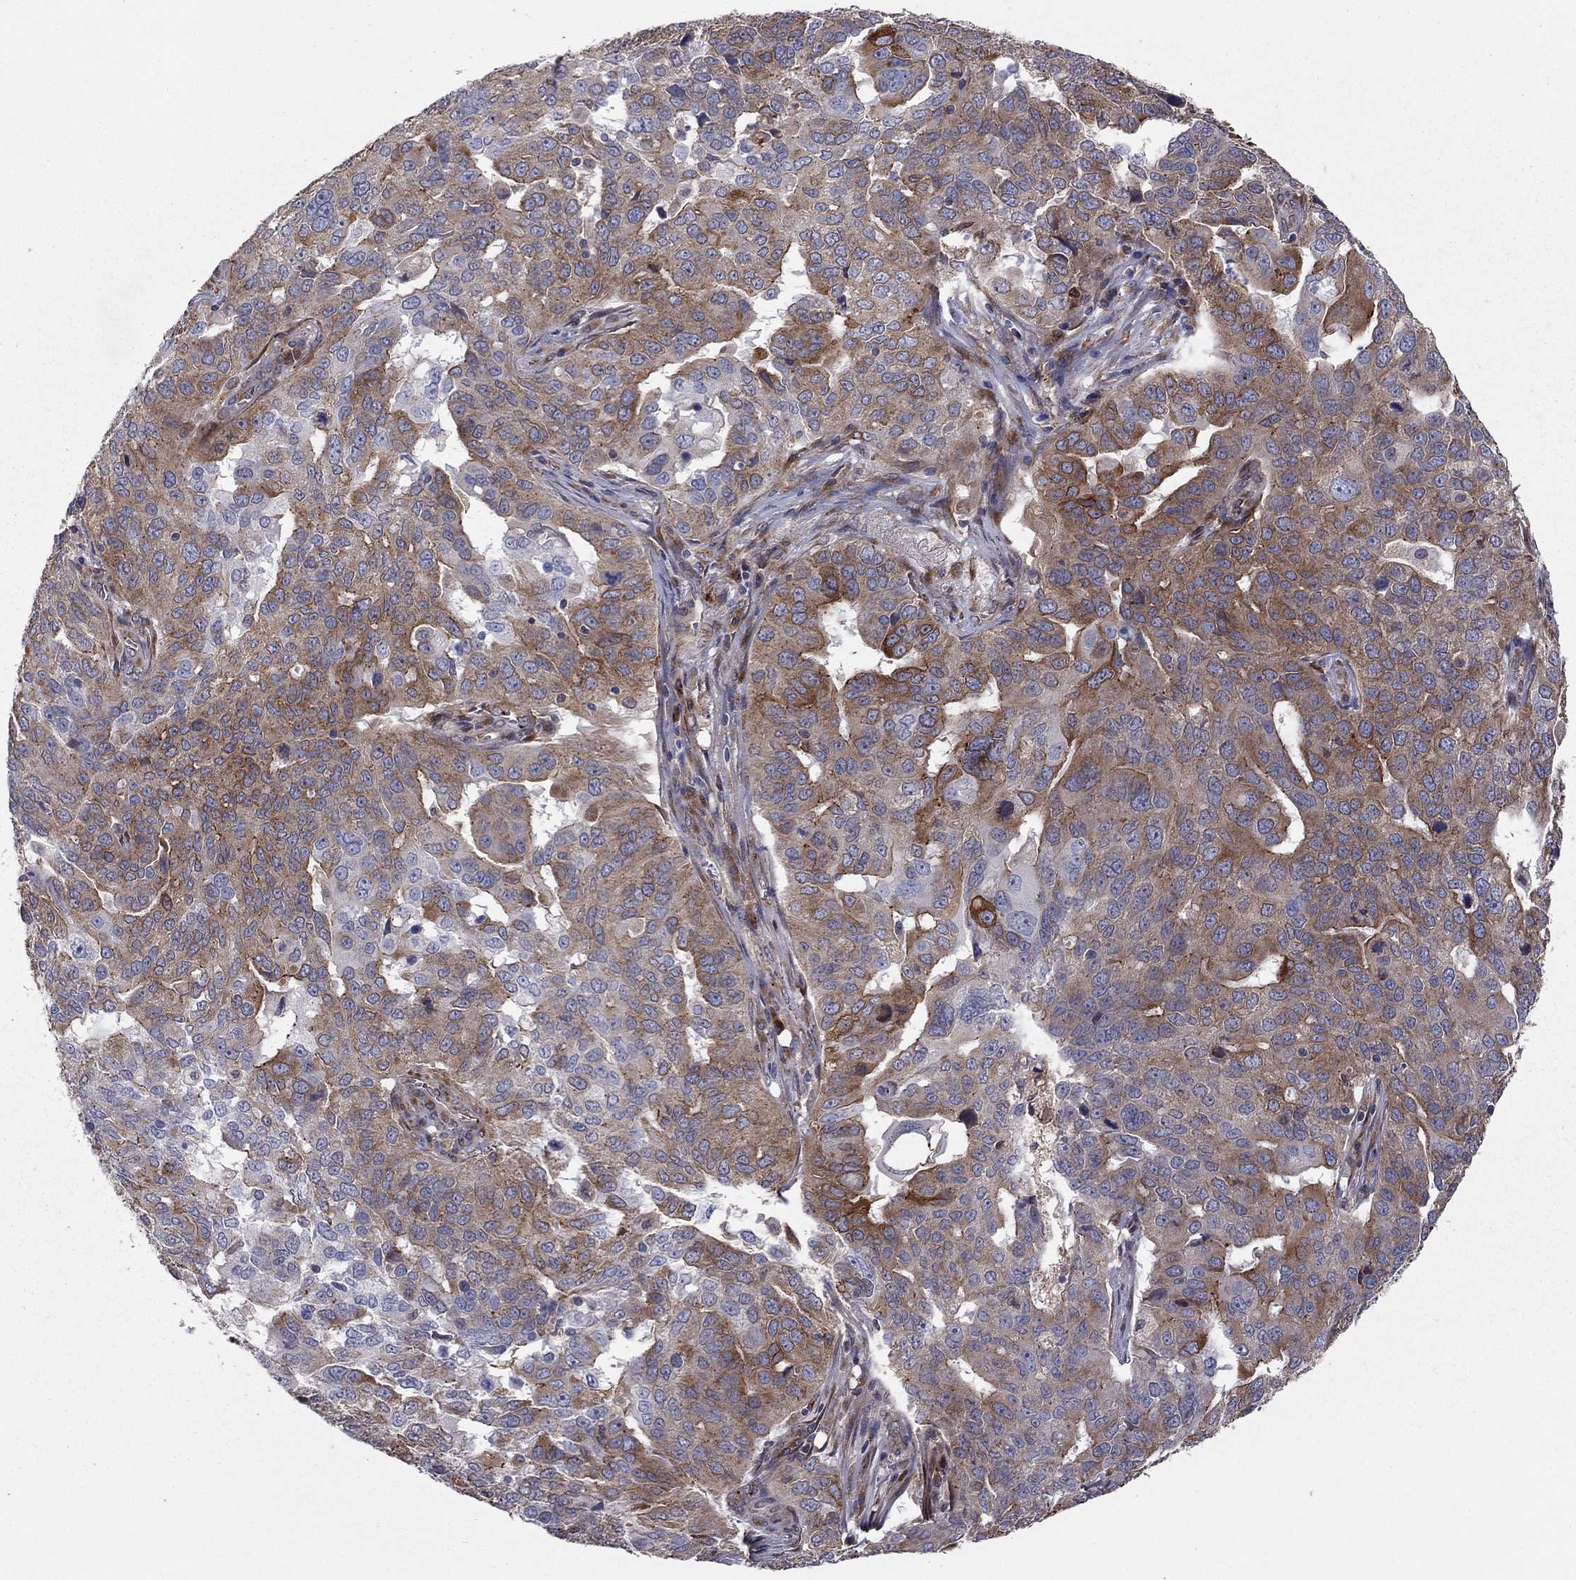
{"staining": {"intensity": "strong", "quantity": "<25%", "location": "cytoplasmic/membranous"}, "tissue": "ovarian cancer", "cell_type": "Tumor cells", "image_type": "cancer", "snomed": [{"axis": "morphology", "description": "Carcinoma, endometroid"}, {"axis": "topography", "description": "Soft tissue"}, {"axis": "topography", "description": "Ovary"}], "caption": "DAB immunohistochemical staining of human endometroid carcinoma (ovarian) exhibits strong cytoplasmic/membranous protein positivity in about <25% of tumor cells.", "gene": "YIF1A", "patient": {"sex": "female", "age": 52}}